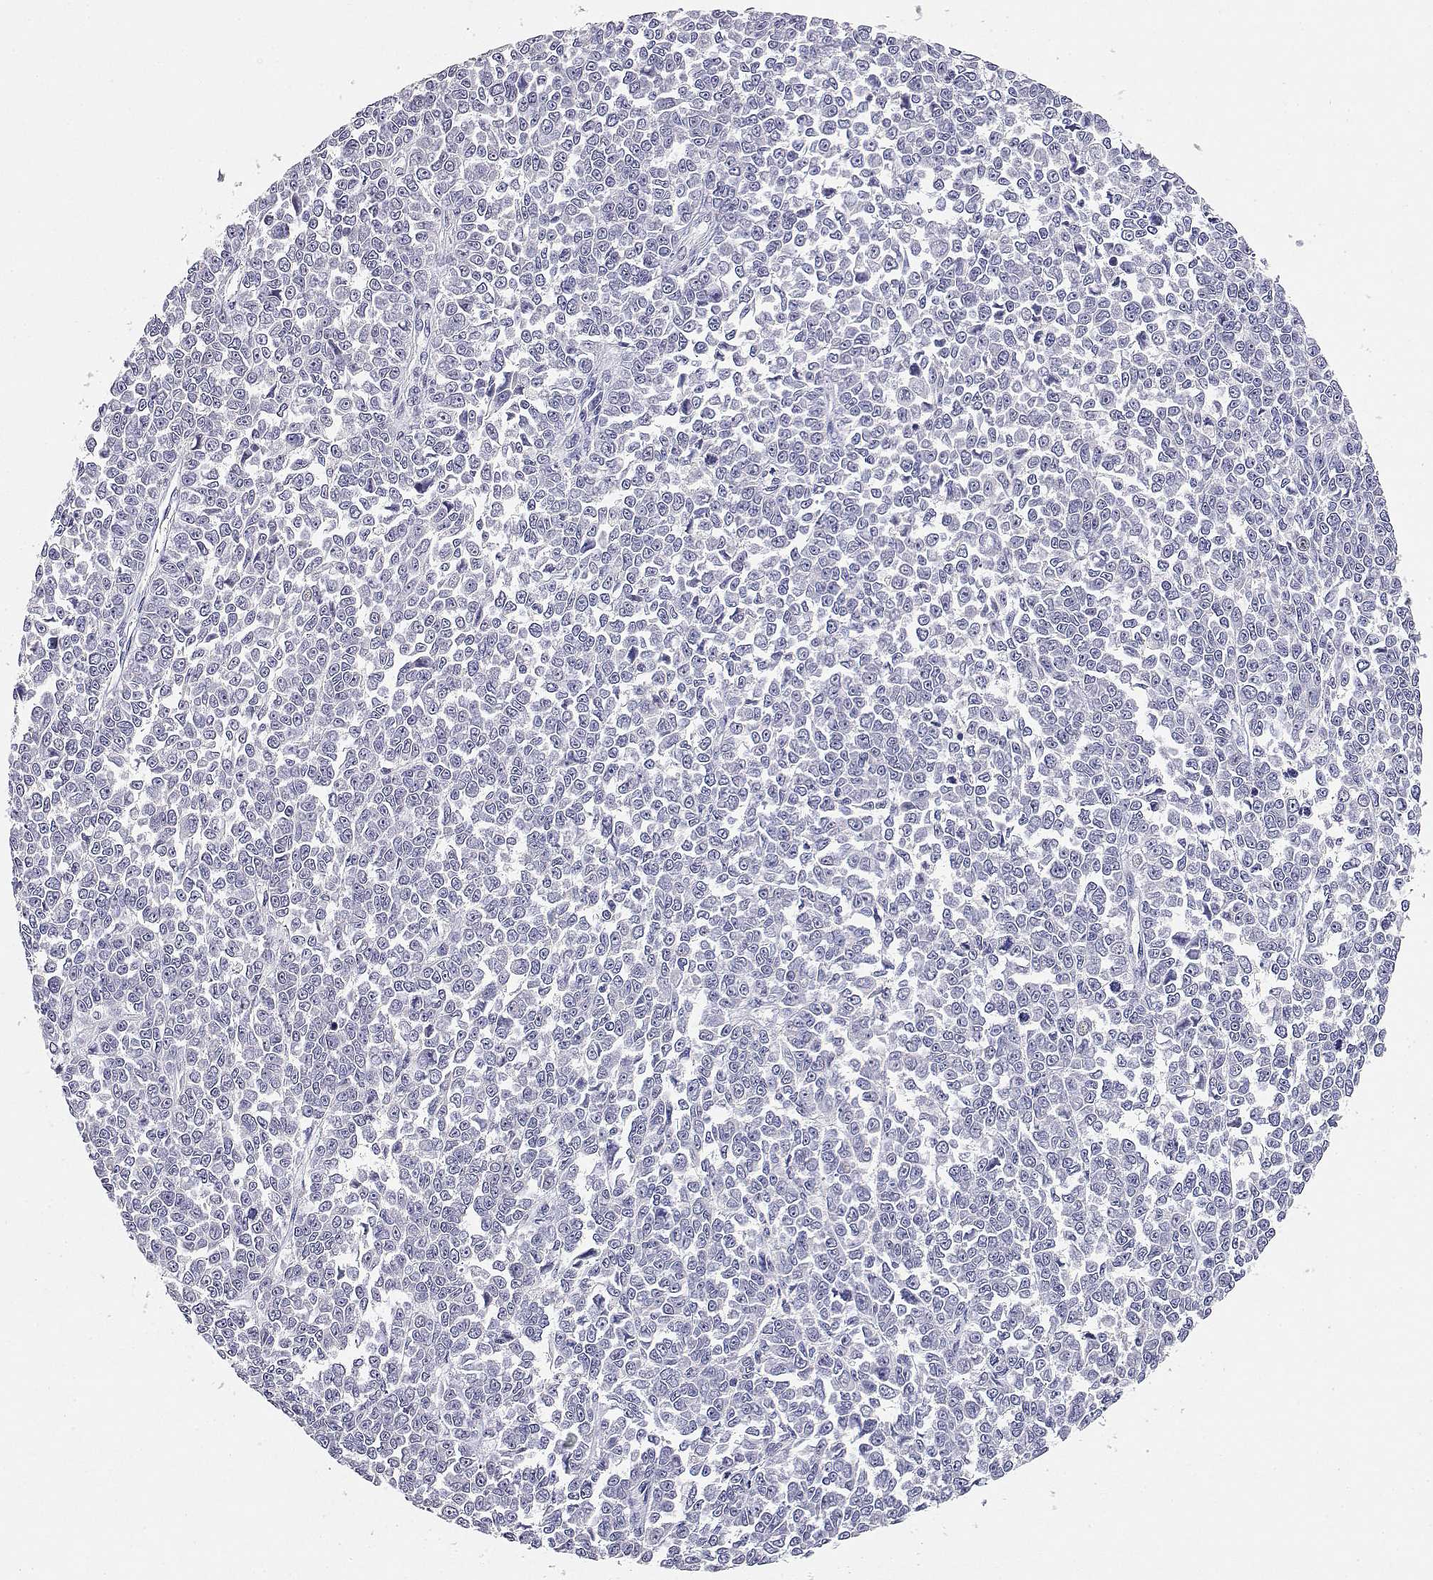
{"staining": {"intensity": "negative", "quantity": "none", "location": "none"}, "tissue": "melanoma", "cell_type": "Tumor cells", "image_type": "cancer", "snomed": [{"axis": "morphology", "description": "Malignant melanoma, NOS"}, {"axis": "topography", "description": "Skin"}], "caption": "Immunohistochemistry (IHC) of melanoma displays no expression in tumor cells.", "gene": "ADA", "patient": {"sex": "female", "age": 95}}